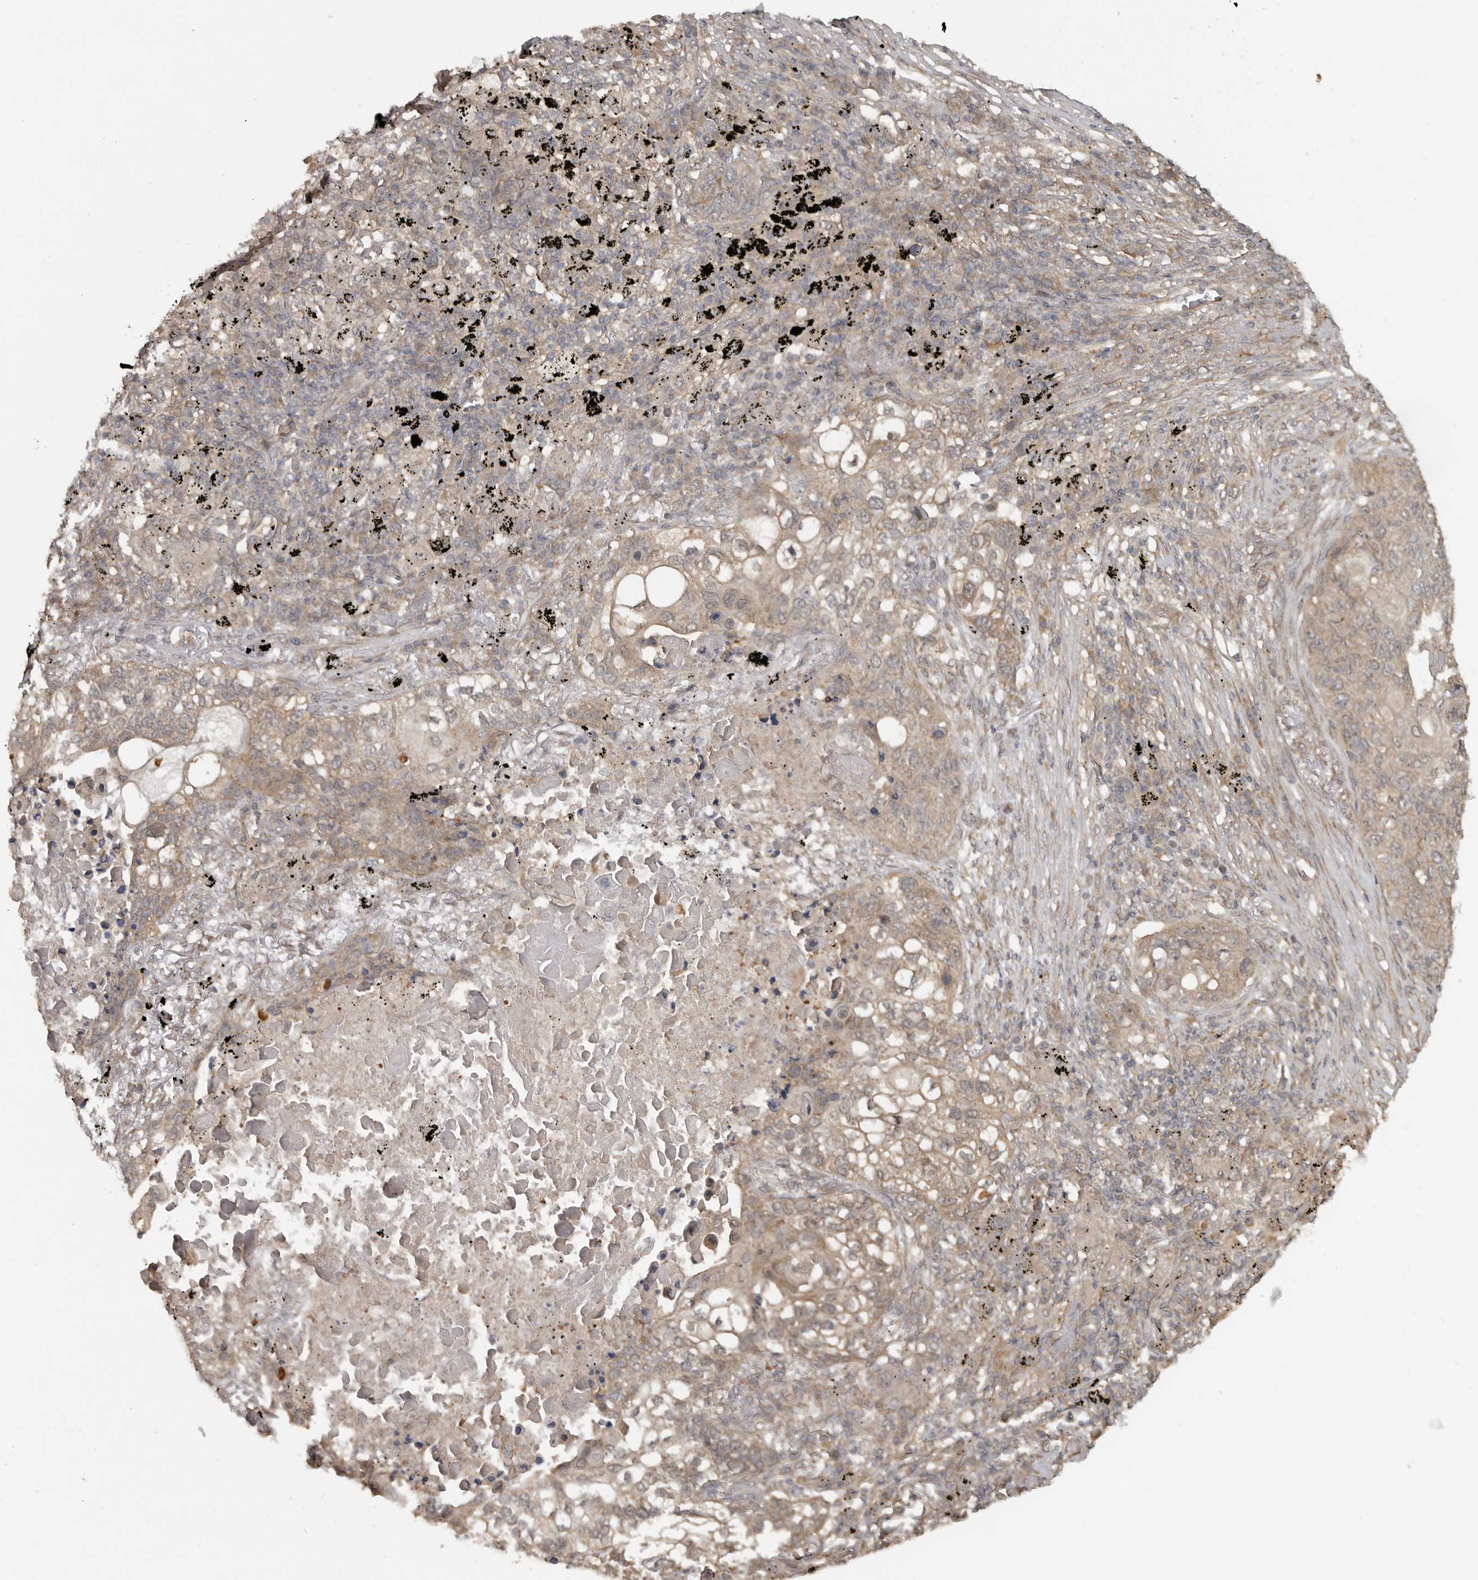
{"staining": {"intensity": "weak", "quantity": ">75%", "location": "cytoplasmic/membranous"}, "tissue": "lung cancer", "cell_type": "Tumor cells", "image_type": "cancer", "snomed": [{"axis": "morphology", "description": "Squamous cell carcinoma, NOS"}, {"axis": "topography", "description": "Lung"}], "caption": "This histopathology image reveals immunohistochemistry staining of lung squamous cell carcinoma, with low weak cytoplasmic/membranous staining in approximately >75% of tumor cells.", "gene": "LLGL1", "patient": {"sex": "female", "age": 63}}